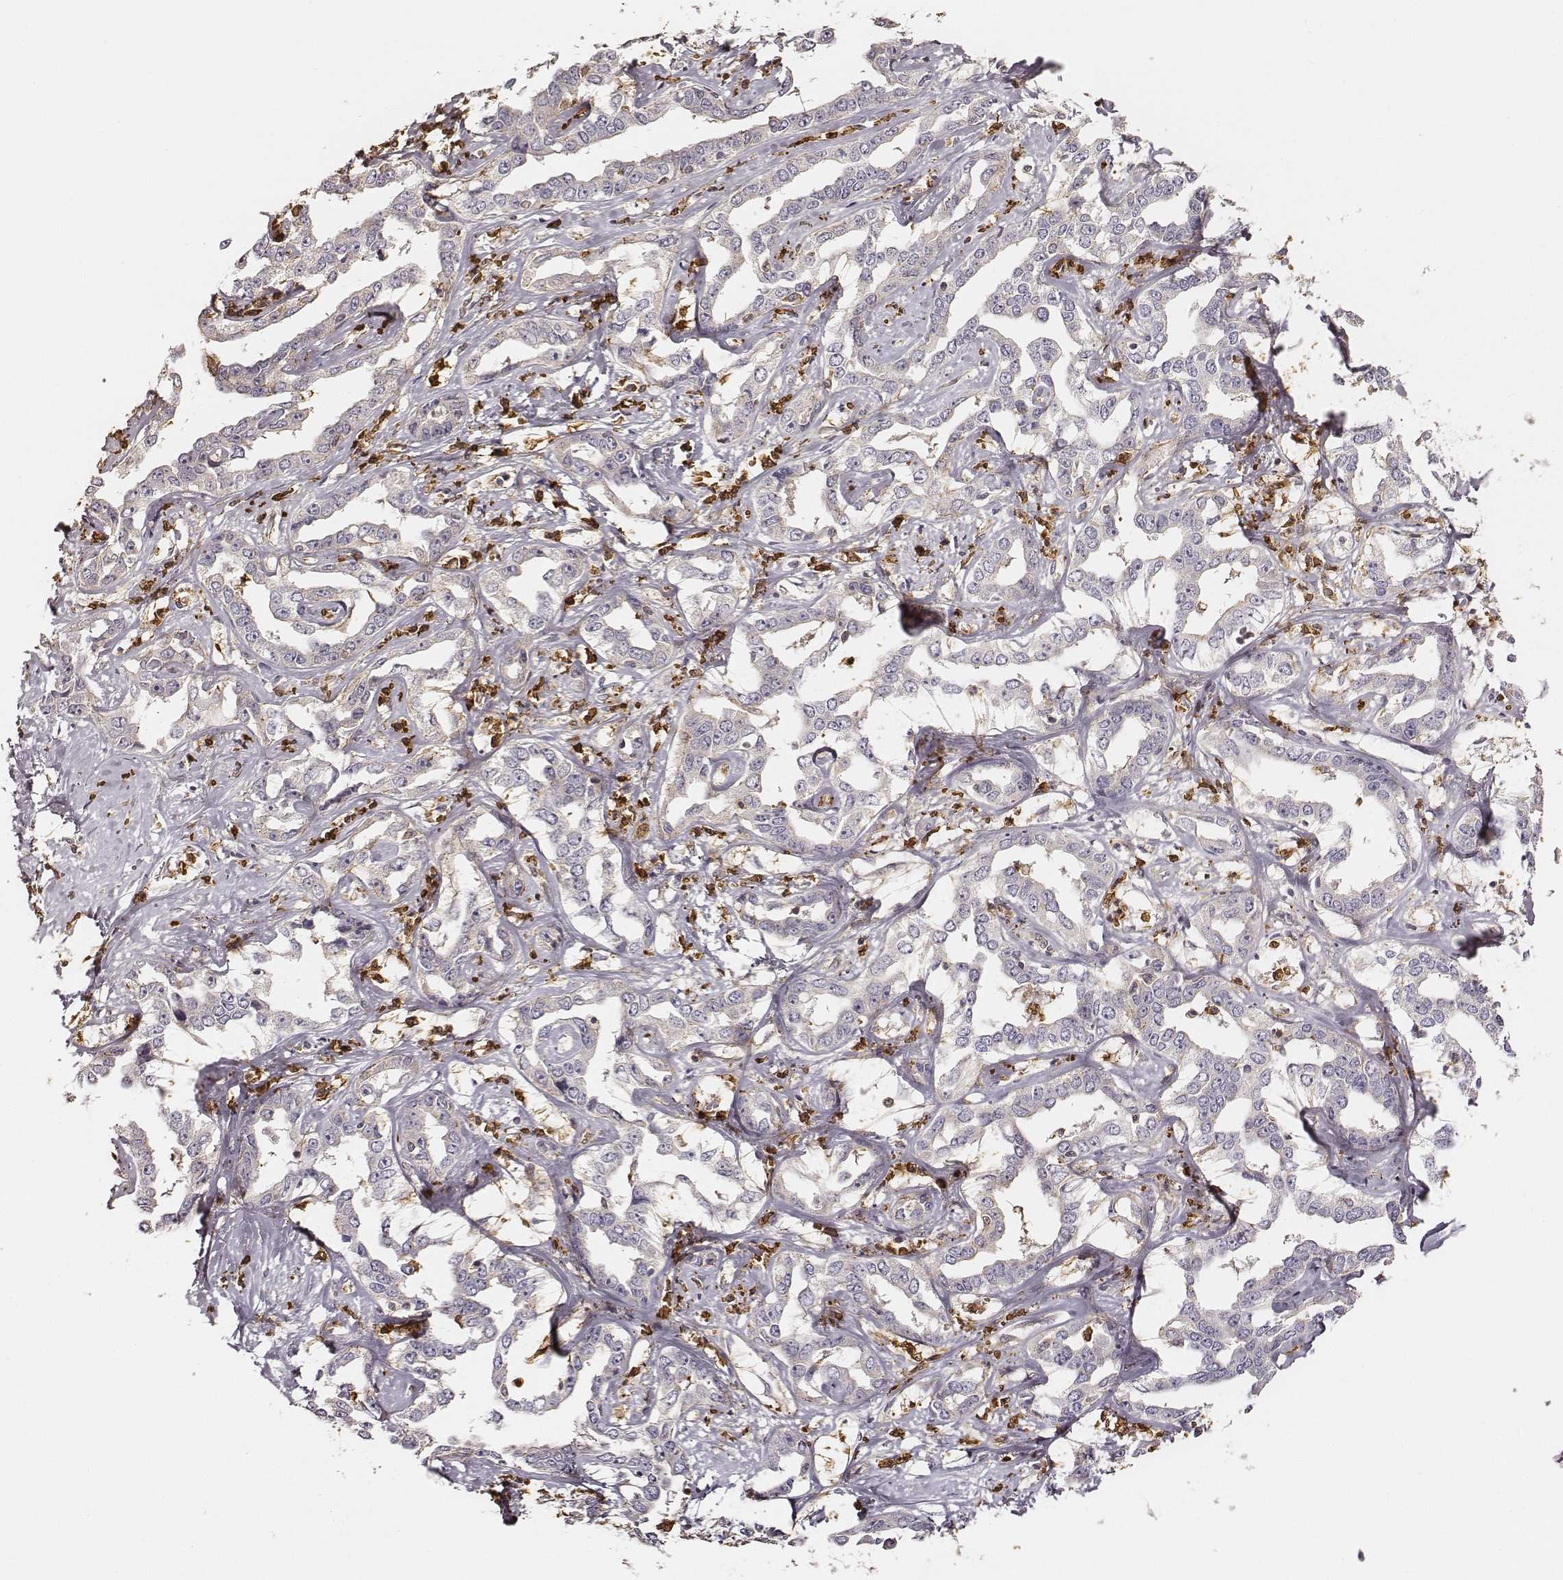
{"staining": {"intensity": "negative", "quantity": "none", "location": "none"}, "tissue": "liver cancer", "cell_type": "Tumor cells", "image_type": "cancer", "snomed": [{"axis": "morphology", "description": "Cholangiocarcinoma"}, {"axis": "topography", "description": "Liver"}], "caption": "Micrograph shows no significant protein staining in tumor cells of cholangiocarcinoma (liver).", "gene": "ZYX", "patient": {"sex": "male", "age": 59}}